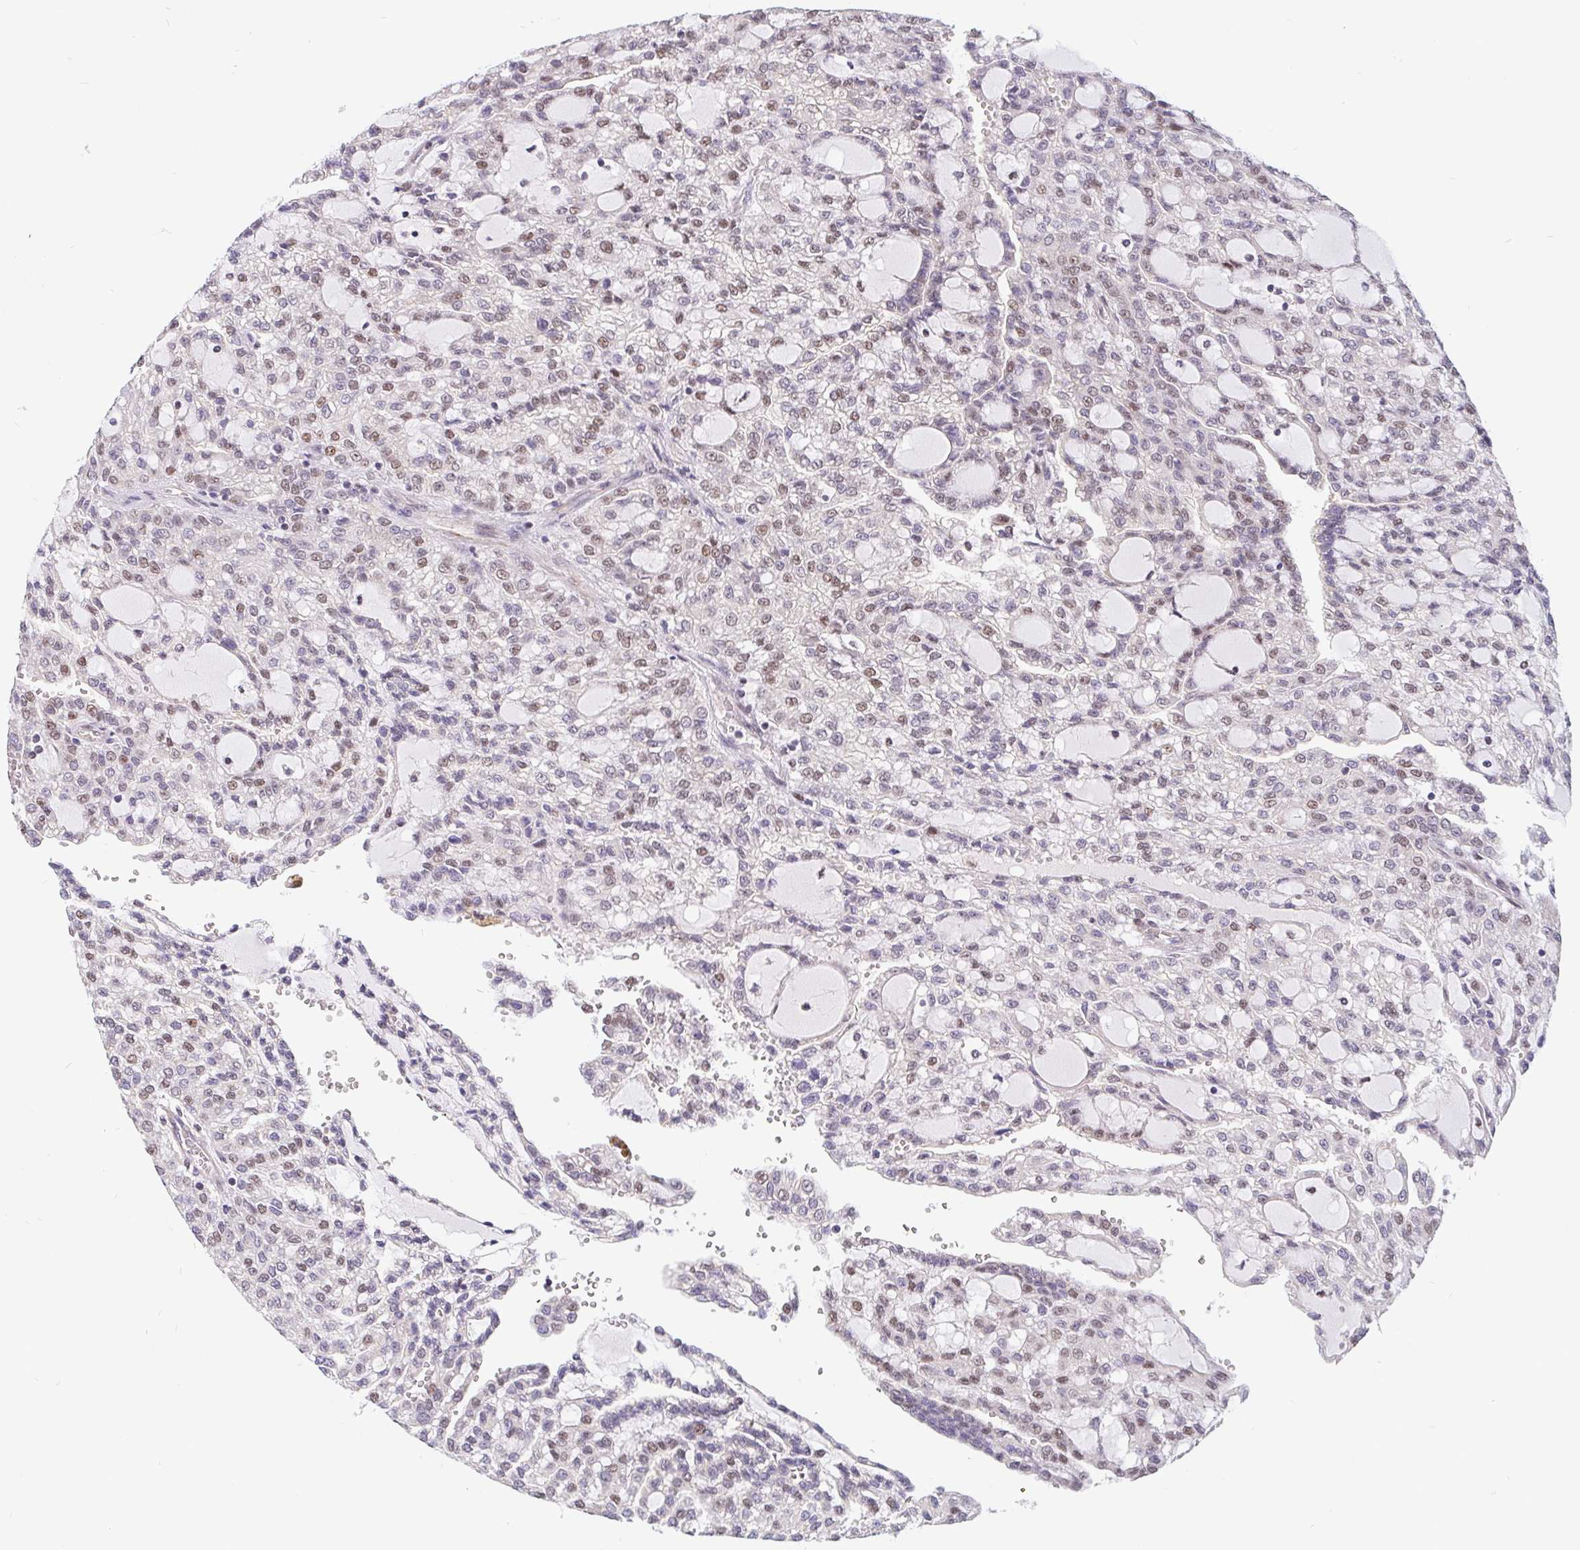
{"staining": {"intensity": "weak", "quantity": "<25%", "location": "nuclear"}, "tissue": "renal cancer", "cell_type": "Tumor cells", "image_type": "cancer", "snomed": [{"axis": "morphology", "description": "Adenocarcinoma, NOS"}, {"axis": "topography", "description": "Kidney"}], "caption": "DAB (3,3'-diaminobenzidine) immunohistochemical staining of human renal cancer demonstrates no significant staining in tumor cells. Nuclei are stained in blue.", "gene": "POU2F1", "patient": {"sex": "male", "age": 63}}